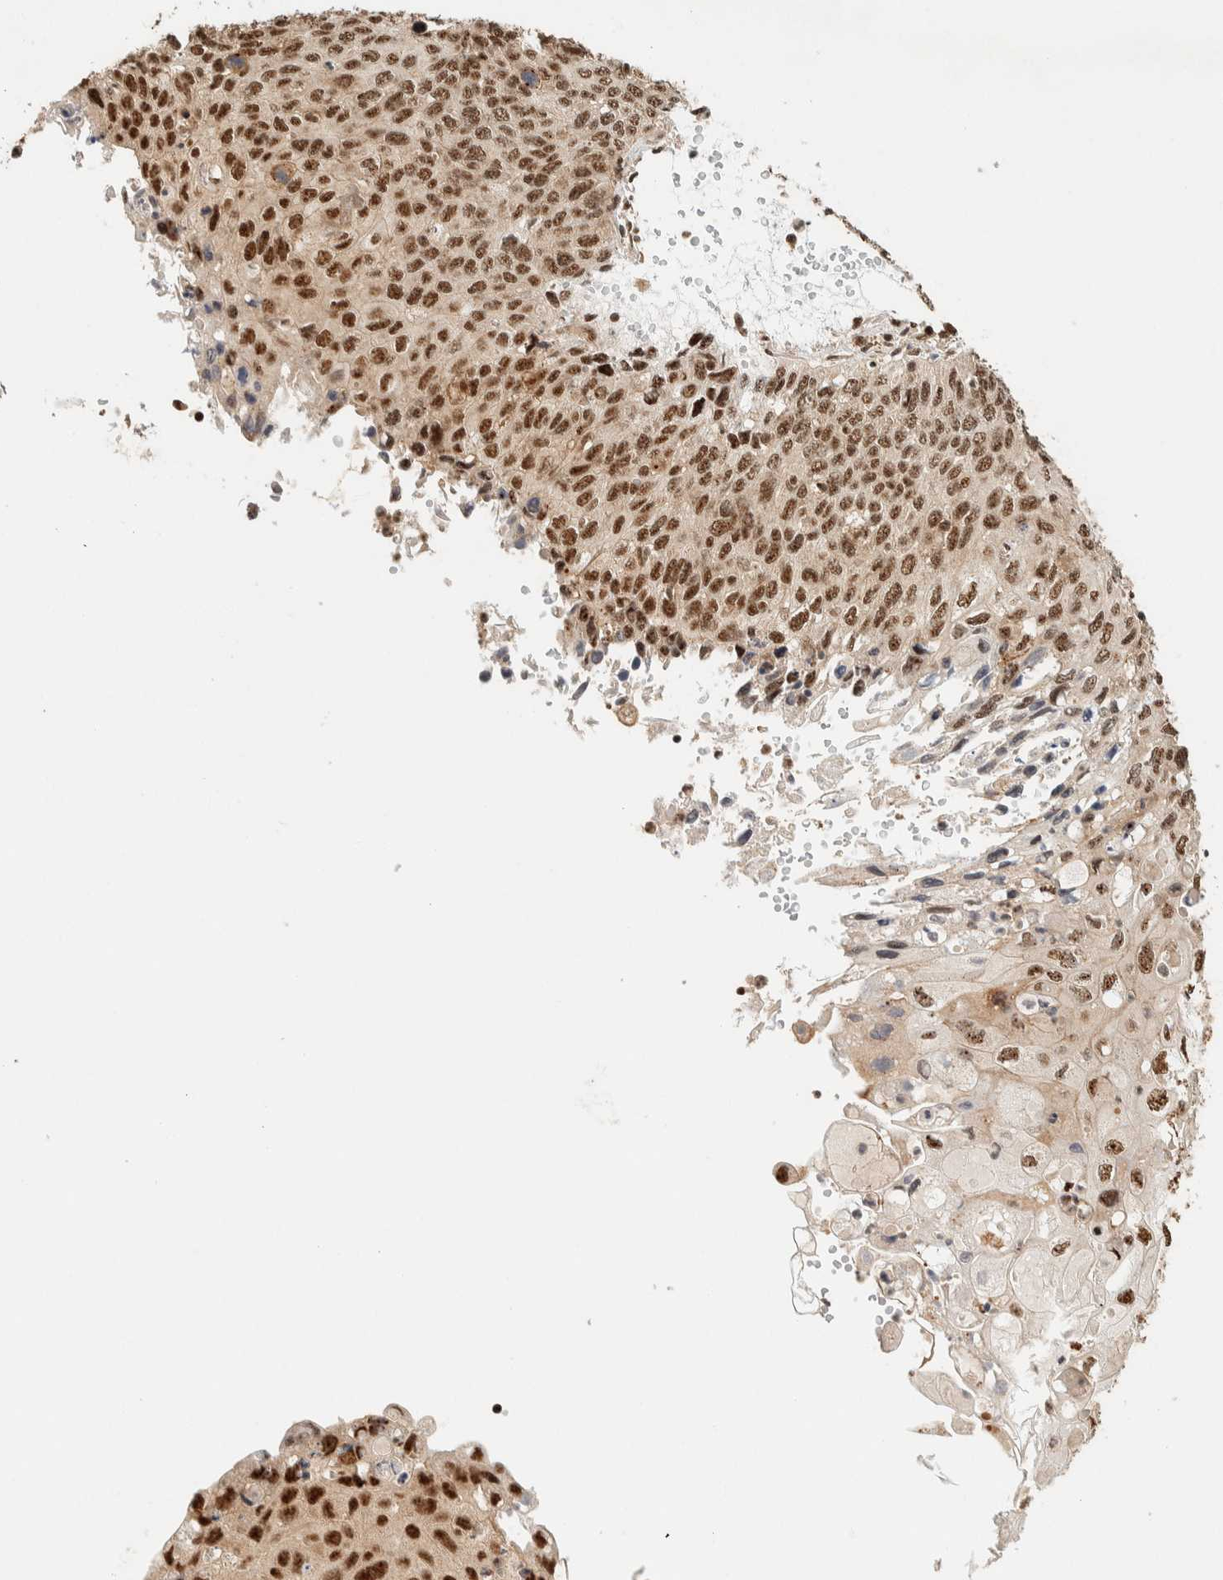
{"staining": {"intensity": "strong", "quantity": ">75%", "location": "nuclear"}, "tissue": "cervical cancer", "cell_type": "Tumor cells", "image_type": "cancer", "snomed": [{"axis": "morphology", "description": "Squamous cell carcinoma, NOS"}, {"axis": "topography", "description": "Cervix"}], "caption": "Cervical cancer tissue shows strong nuclear positivity in about >75% of tumor cells, visualized by immunohistochemistry. (DAB (3,3'-diaminobenzidine) IHC, brown staining for protein, blue staining for nuclei).", "gene": "SIK1", "patient": {"sex": "female", "age": 70}}